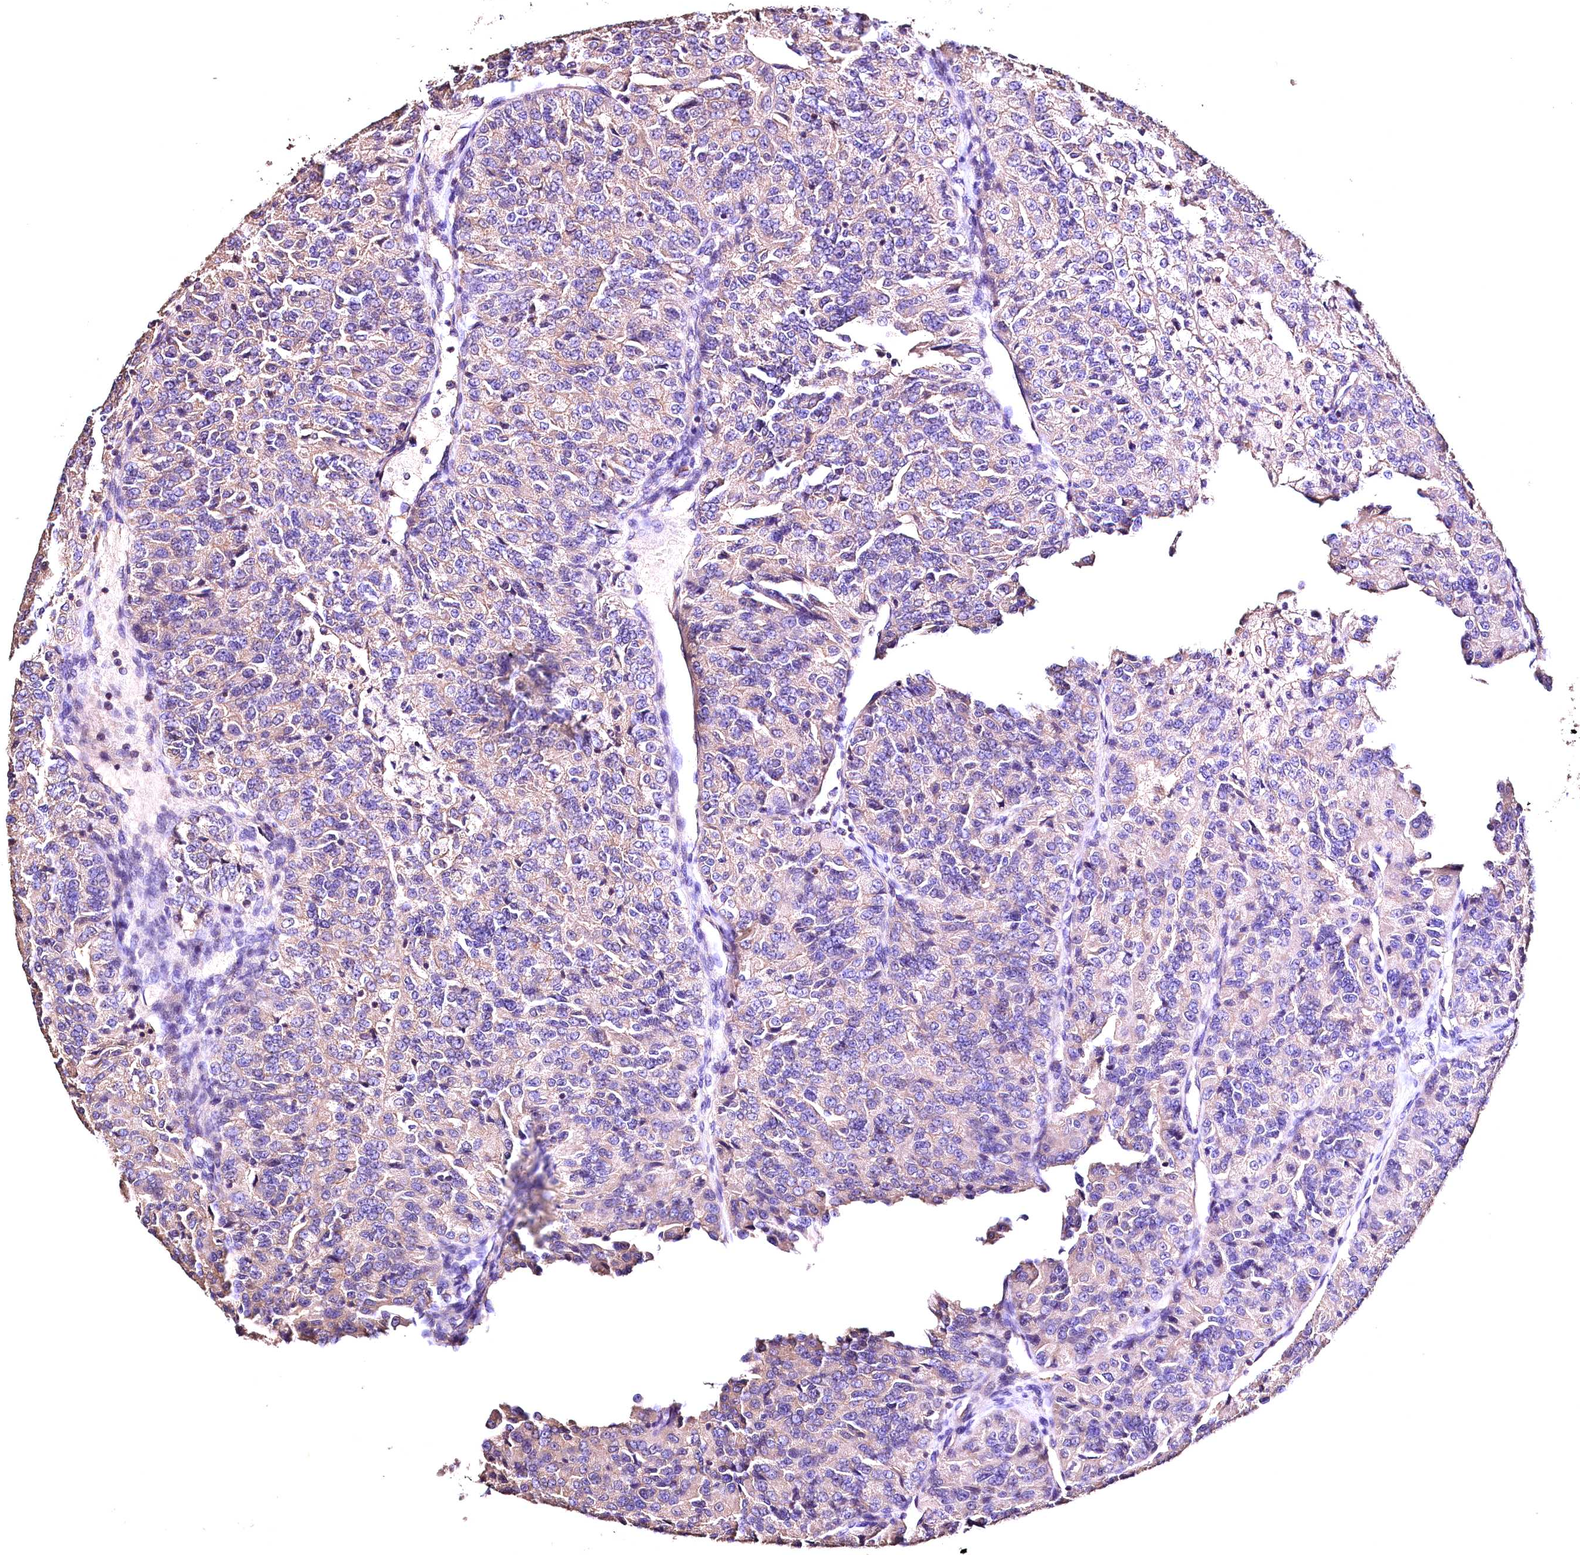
{"staining": {"intensity": "weak", "quantity": "<25%", "location": "cytoplasmic/membranous"}, "tissue": "renal cancer", "cell_type": "Tumor cells", "image_type": "cancer", "snomed": [{"axis": "morphology", "description": "Adenocarcinoma, NOS"}, {"axis": "topography", "description": "Kidney"}], "caption": "High power microscopy photomicrograph of an immunohistochemistry (IHC) photomicrograph of renal cancer (adenocarcinoma), revealing no significant expression in tumor cells.", "gene": "OAS3", "patient": {"sex": "female", "age": 63}}